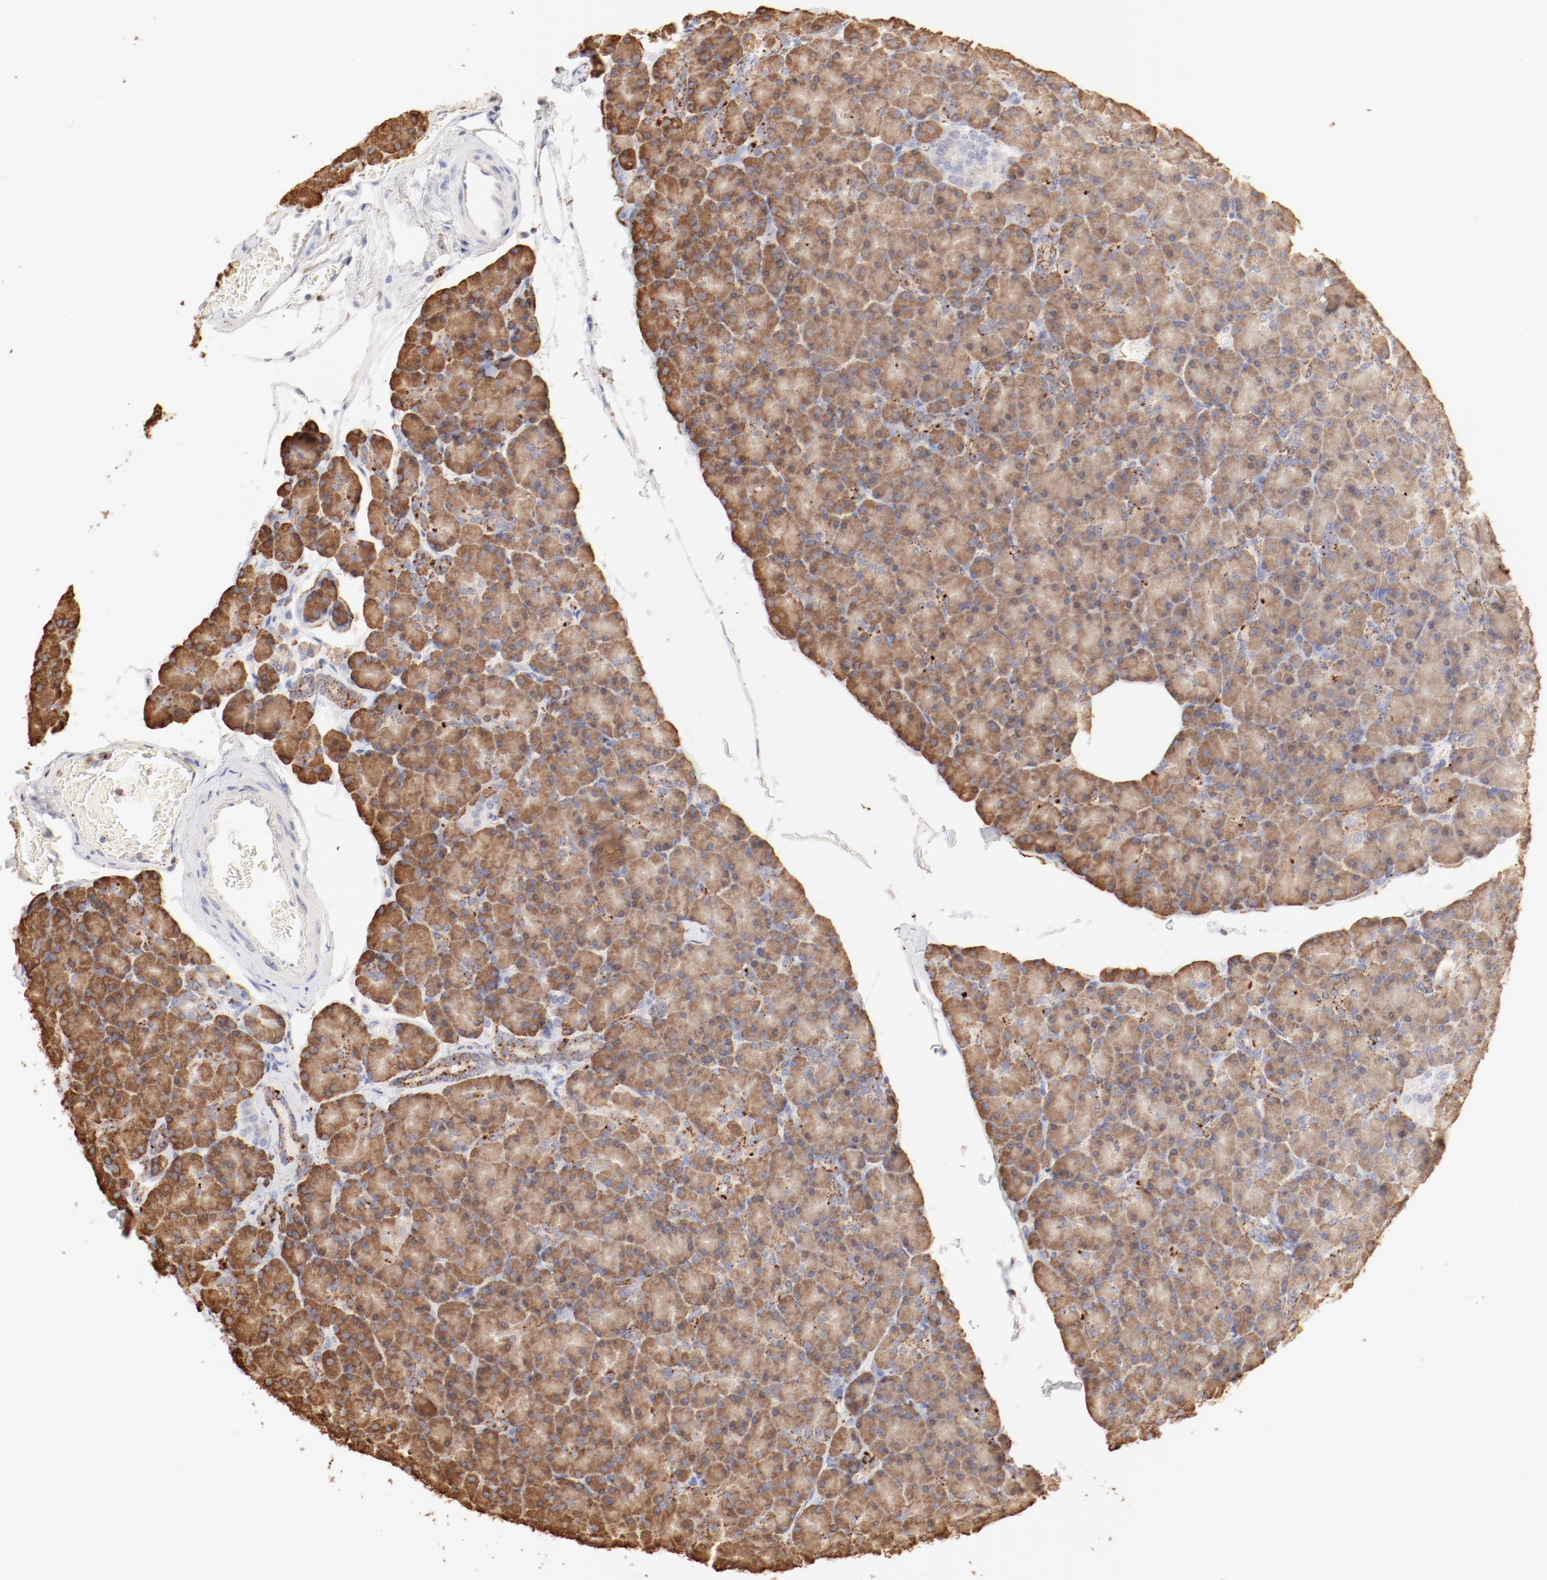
{"staining": {"intensity": "moderate", "quantity": ">75%", "location": "cytoplasmic/membranous"}, "tissue": "pancreas", "cell_type": "Exocrine glandular cells", "image_type": "normal", "snomed": [{"axis": "morphology", "description": "Normal tissue, NOS"}, {"axis": "topography", "description": "Pancreas"}], "caption": "About >75% of exocrine glandular cells in unremarkable human pancreas display moderate cytoplasmic/membranous protein staining as visualized by brown immunohistochemical staining.", "gene": "CTSH", "patient": {"sex": "female", "age": 43}}